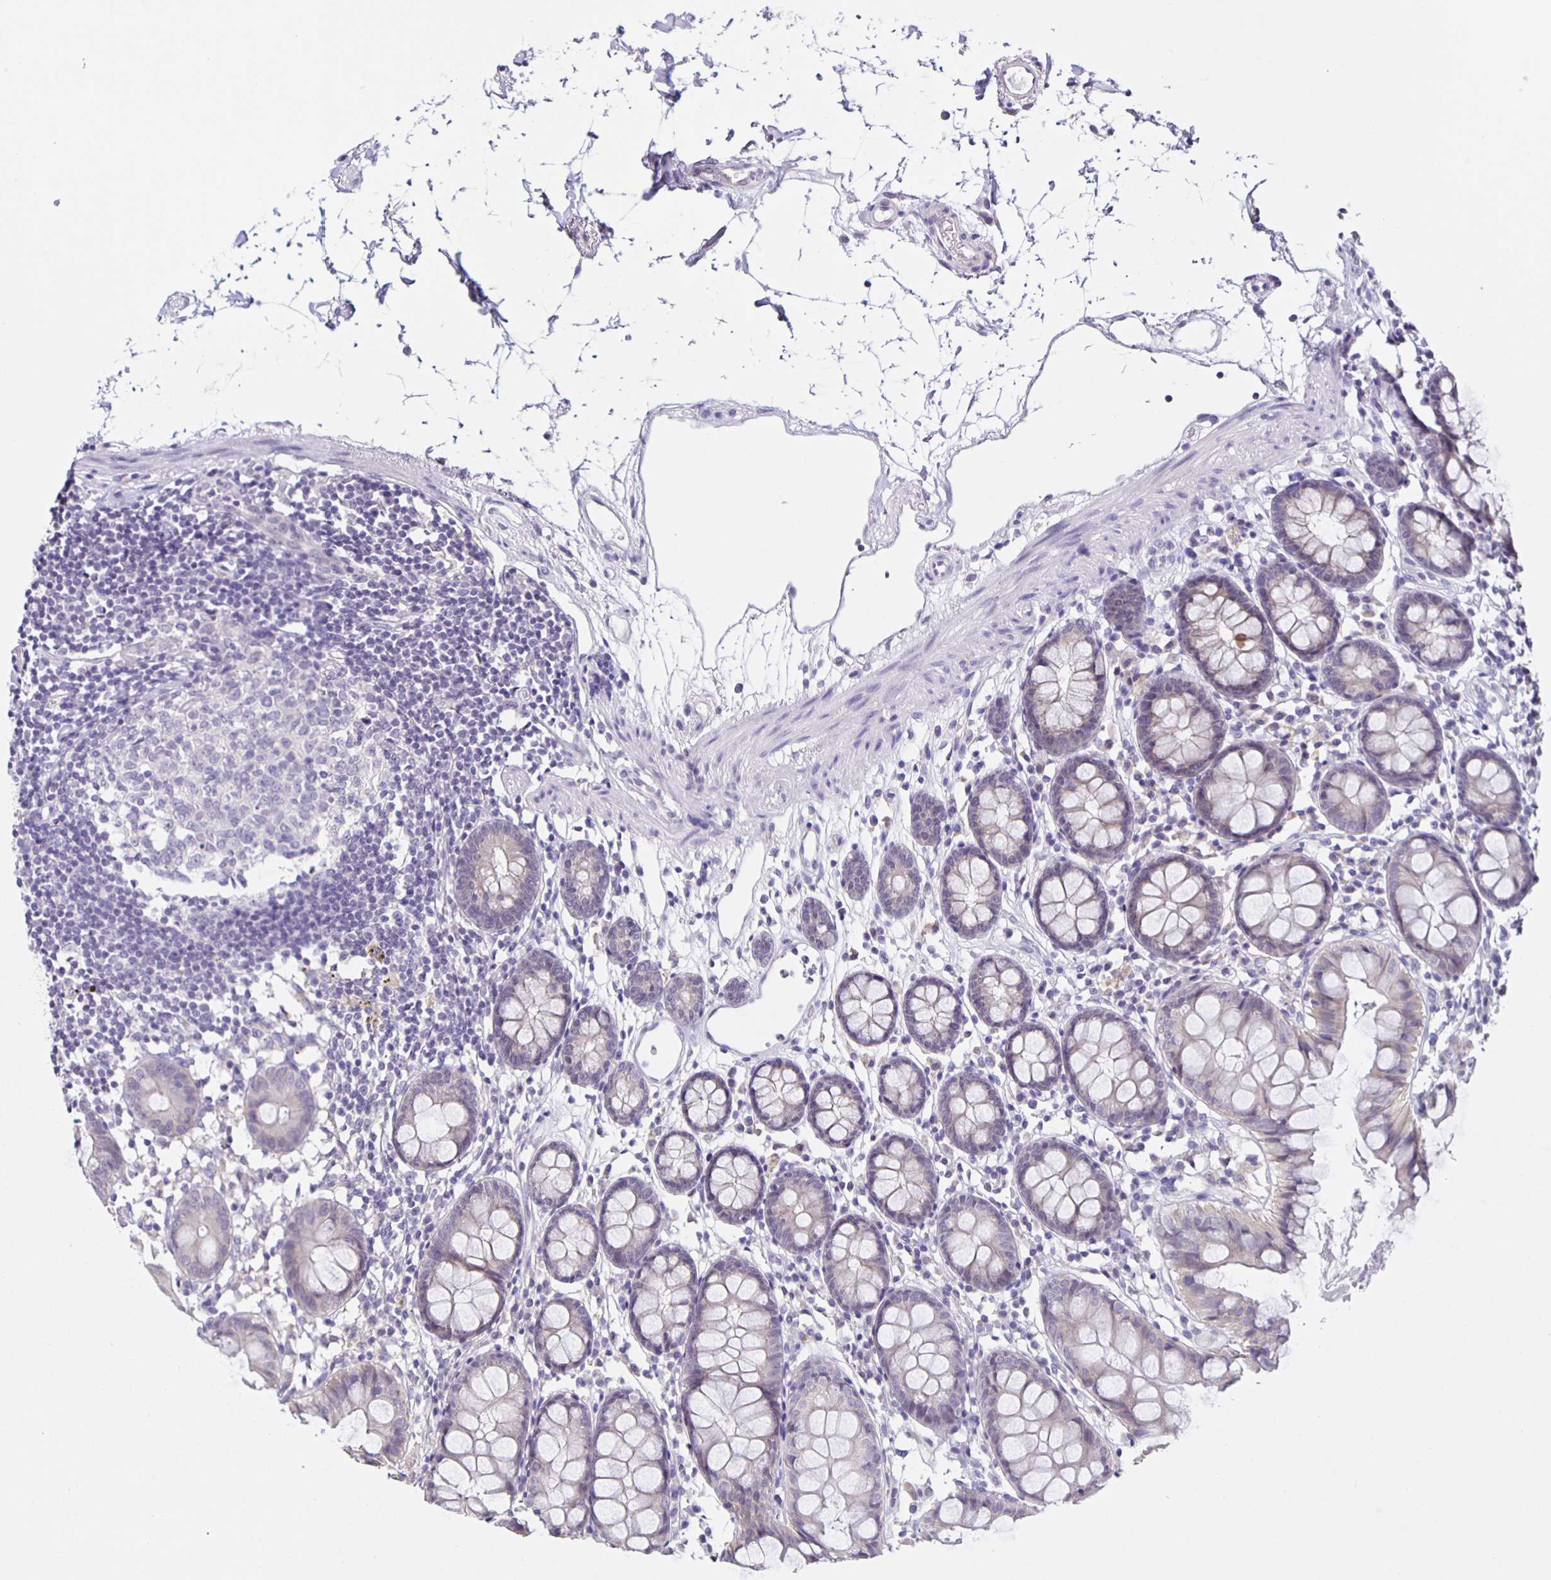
{"staining": {"intensity": "negative", "quantity": "none", "location": "none"}, "tissue": "colon", "cell_type": "Endothelial cells", "image_type": "normal", "snomed": [{"axis": "morphology", "description": "Normal tissue, NOS"}, {"axis": "topography", "description": "Colon"}], "caption": "This histopathology image is of benign colon stained with immunohistochemistry to label a protein in brown with the nuclei are counter-stained blue. There is no positivity in endothelial cells. The staining is performed using DAB brown chromogen with nuclei counter-stained in using hematoxylin.", "gene": "SLC12A3", "patient": {"sex": "female", "age": 84}}